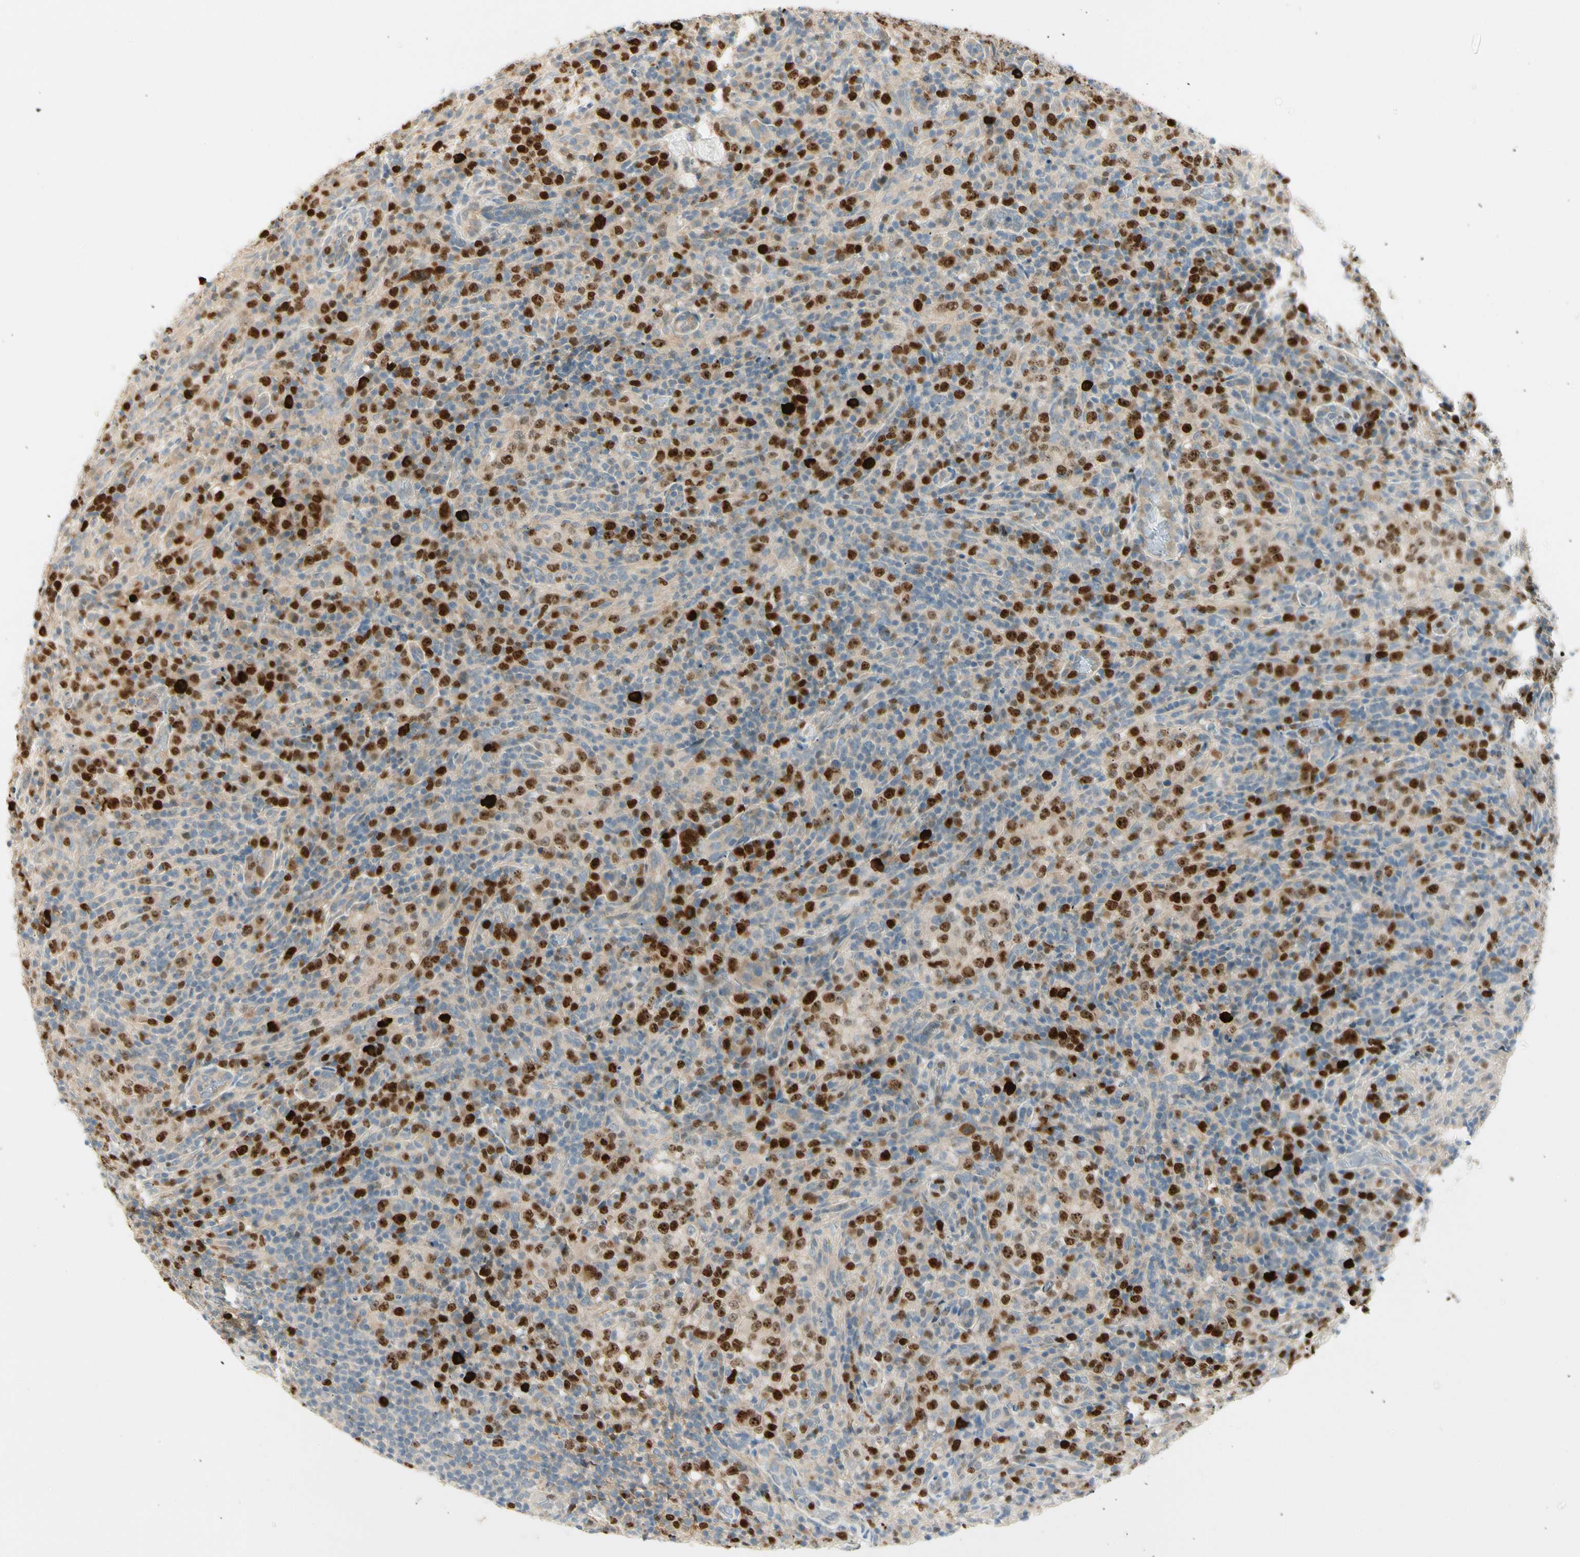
{"staining": {"intensity": "strong", "quantity": "25%-75%", "location": "nuclear"}, "tissue": "lymphoma", "cell_type": "Tumor cells", "image_type": "cancer", "snomed": [{"axis": "morphology", "description": "Malignant lymphoma, non-Hodgkin's type, High grade"}, {"axis": "topography", "description": "Lymph node"}], "caption": "This is a histology image of immunohistochemistry staining of lymphoma, which shows strong expression in the nuclear of tumor cells.", "gene": "PITX1", "patient": {"sex": "female", "age": 76}}